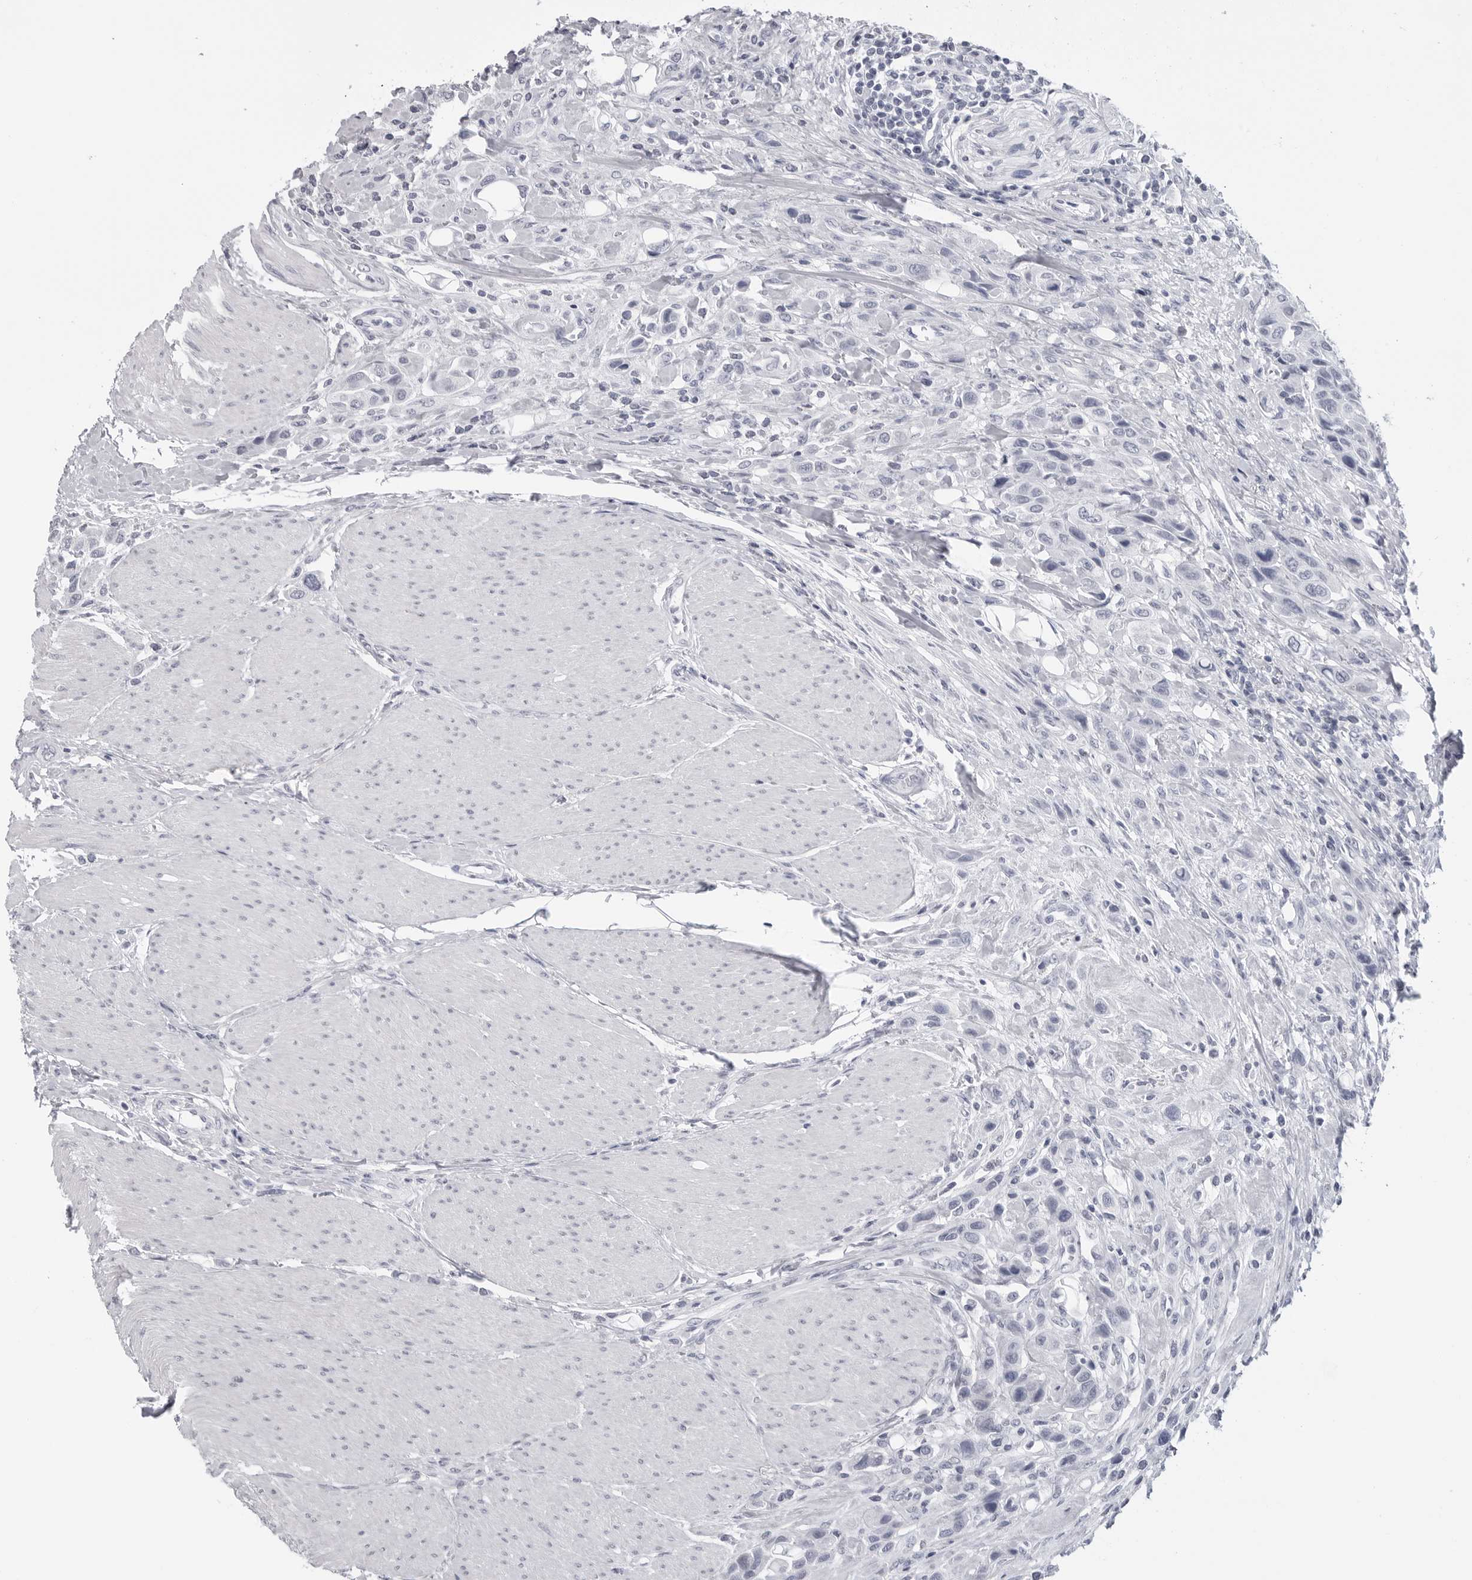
{"staining": {"intensity": "negative", "quantity": "none", "location": "none"}, "tissue": "urothelial cancer", "cell_type": "Tumor cells", "image_type": "cancer", "snomed": [{"axis": "morphology", "description": "Urothelial carcinoma, High grade"}, {"axis": "topography", "description": "Urinary bladder"}], "caption": "Immunohistochemical staining of urothelial cancer shows no significant staining in tumor cells. Brightfield microscopy of immunohistochemistry stained with DAB (brown) and hematoxylin (blue), captured at high magnification.", "gene": "PGA3", "patient": {"sex": "male", "age": 50}}